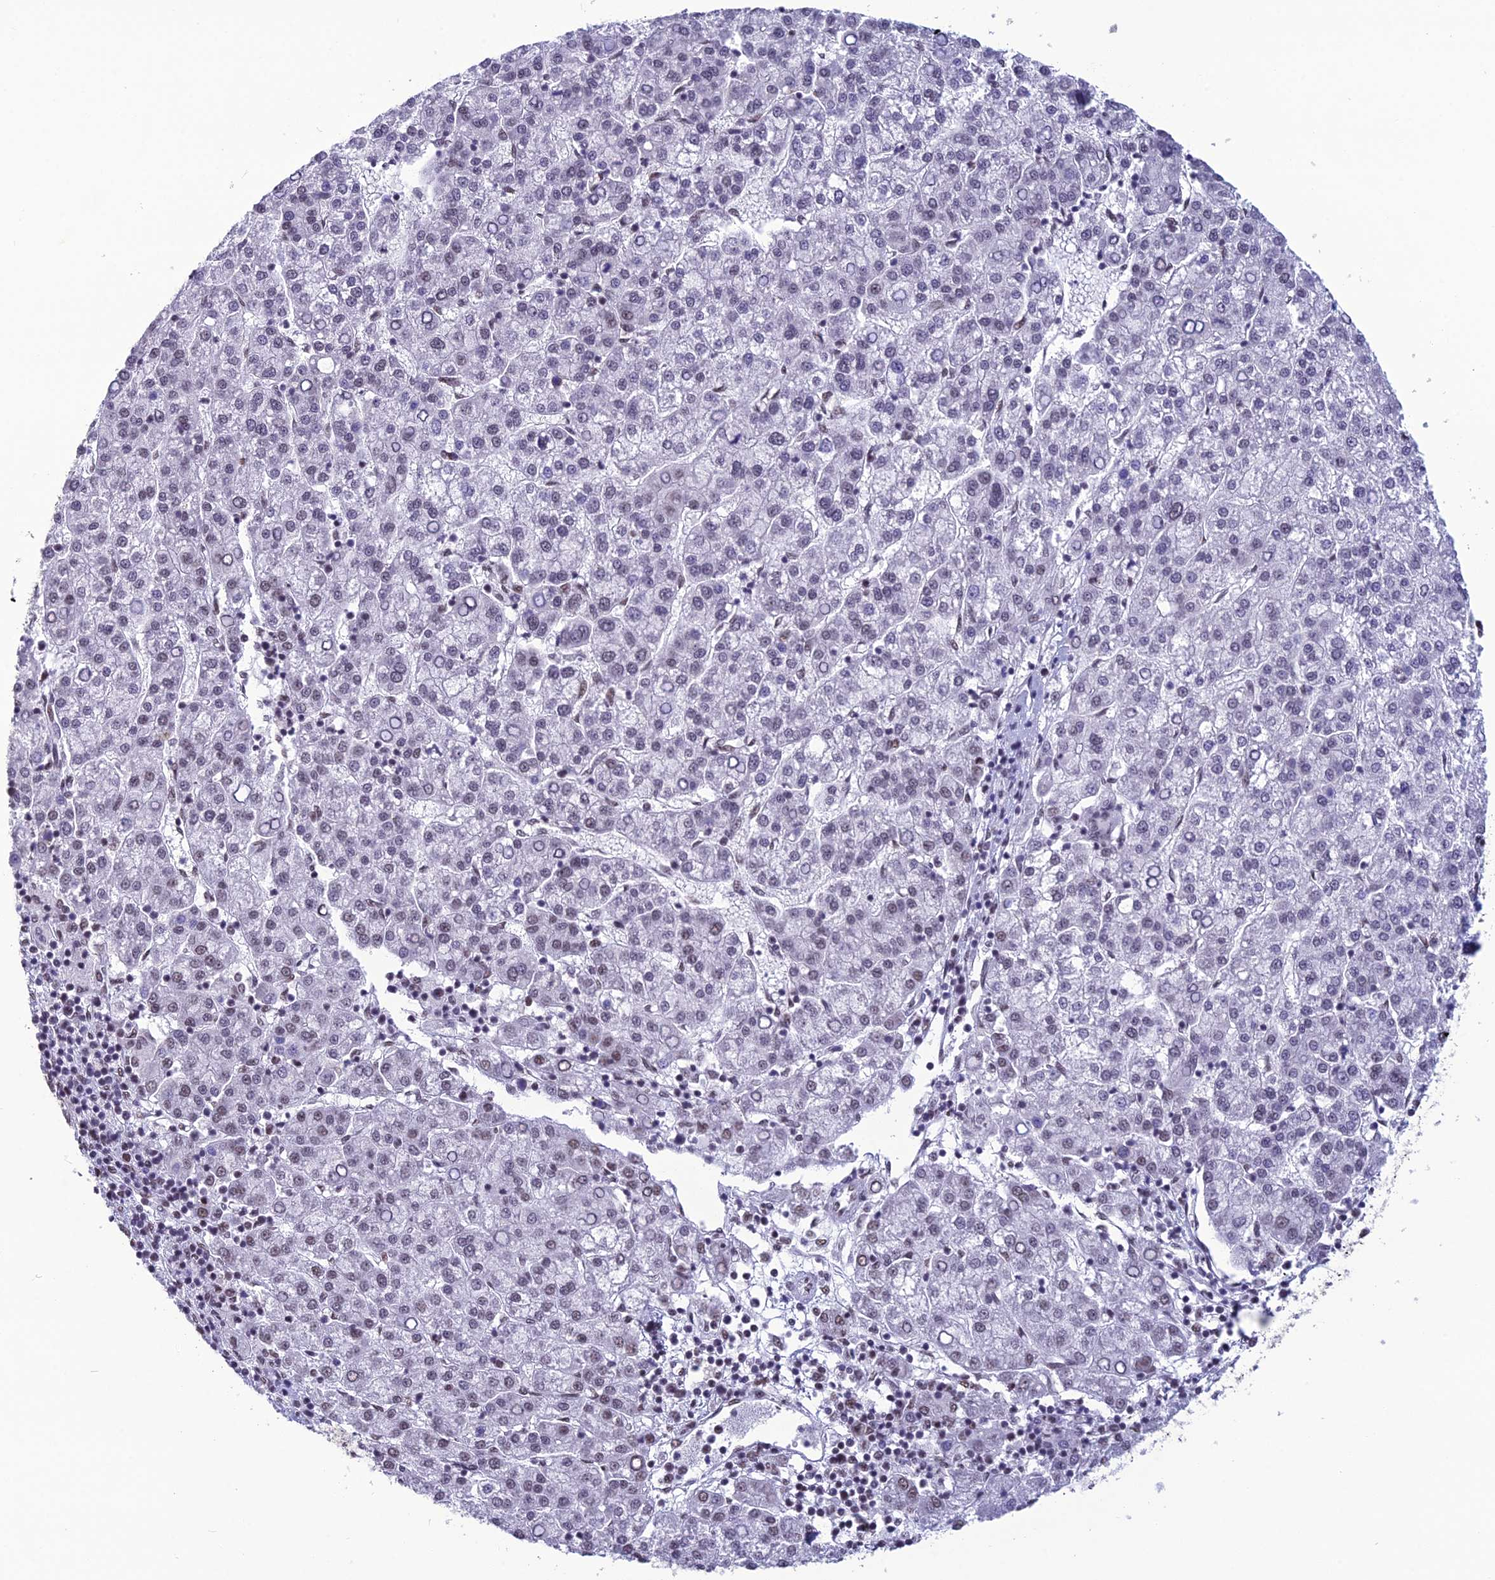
{"staining": {"intensity": "weak", "quantity": "<25%", "location": "nuclear"}, "tissue": "liver cancer", "cell_type": "Tumor cells", "image_type": "cancer", "snomed": [{"axis": "morphology", "description": "Carcinoma, Hepatocellular, NOS"}, {"axis": "topography", "description": "Liver"}], "caption": "High power microscopy photomicrograph of an immunohistochemistry histopathology image of hepatocellular carcinoma (liver), revealing no significant expression in tumor cells.", "gene": "PRAMEF12", "patient": {"sex": "female", "age": 58}}